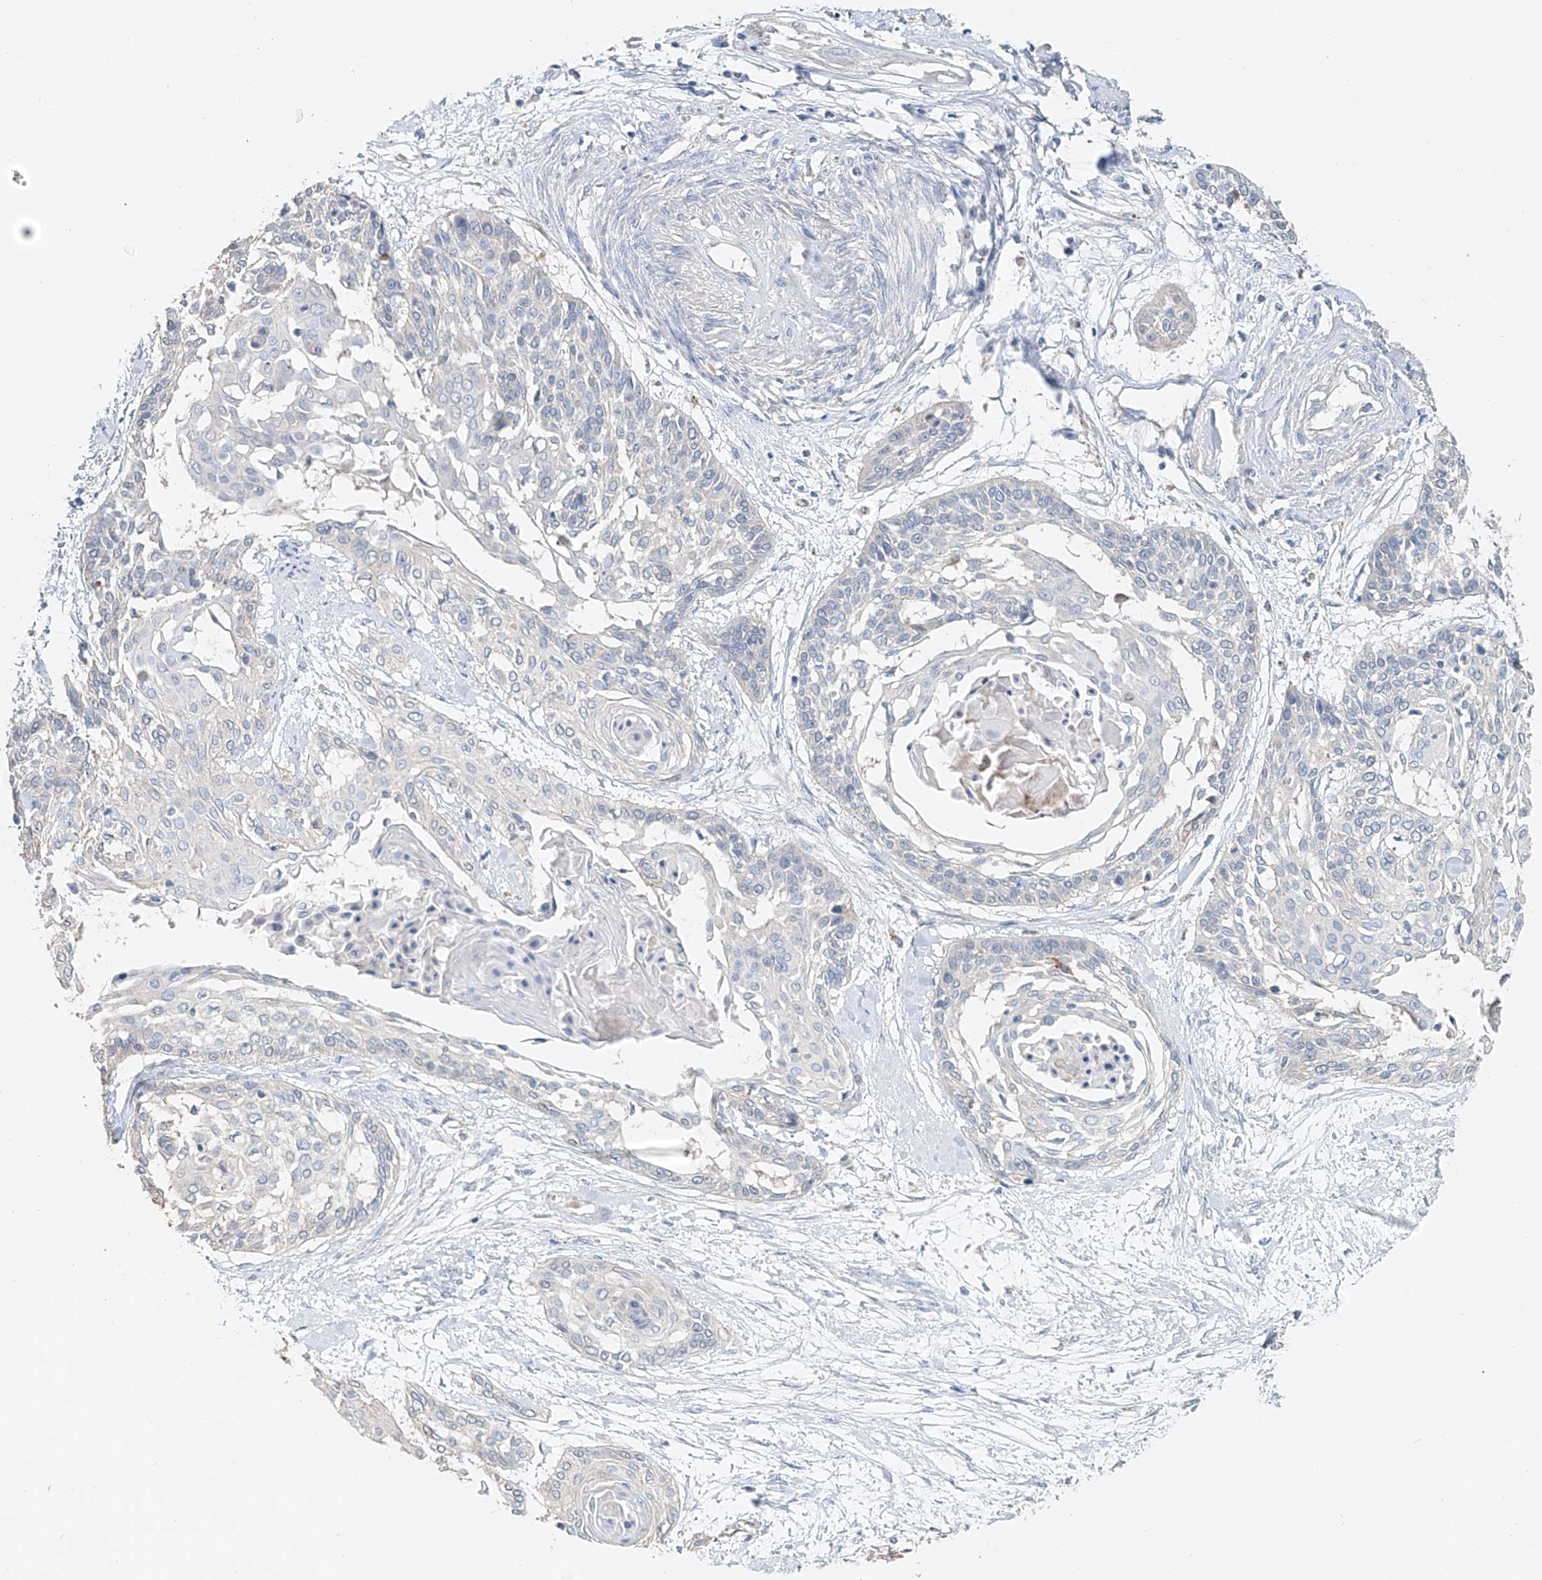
{"staining": {"intensity": "negative", "quantity": "none", "location": "none"}, "tissue": "cervical cancer", "cell_type": "Tumor cells", "image_type": "cancer", "snomed": [{"axis": "morphology", "description": "Squamous cell carcinoma, NOS"}, {"axis": "topography", "description": "Cervix"}], "caption": "Squamous cell carcinoma (cervical) was stained to show a protein in brown. There is no significant expression in tumor cells.", "gene": "TRIM47", "patient": {"sex": "female", "age": 57}}